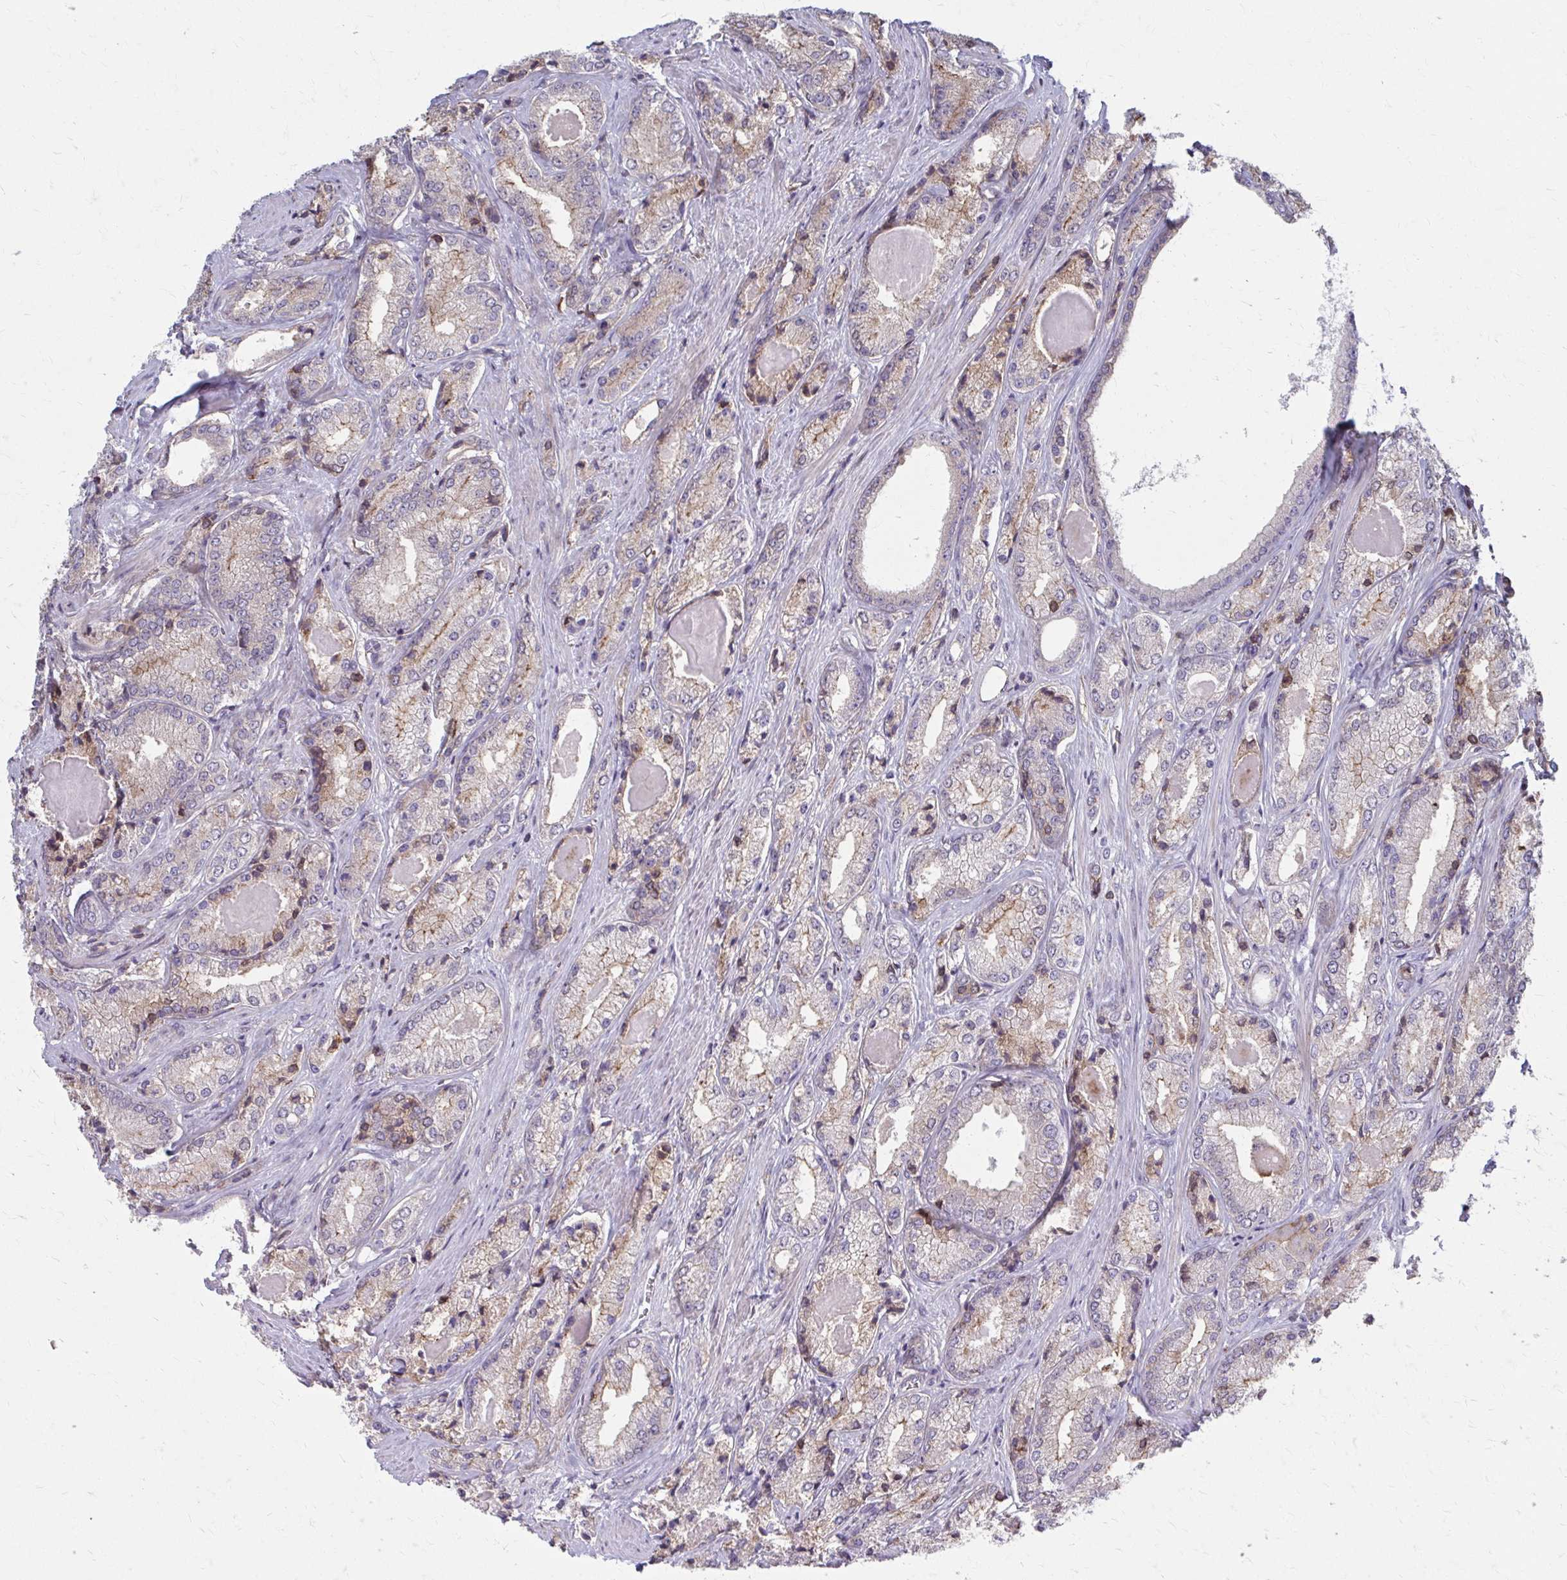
{"staining": {"intensity": "weak", "quantity": "<25%", "location": "cytoplasmic/membranous"}, "tissue": "prostate cancer", "cell_type": "Tumor cells", "image_type": "cancer", "snomed": [{"axis": "morphology", "description": "Adenocarcinoma, NOS"}, {"axis": "morphology", "description": "Adenocarcinoma, Low grade"}, {"axis": "topography", "description": "Prostate"}], "caption": "The immunohistochemistry (IHC) image has no significant staining in tumor cells of adenocarcinoma (prostate) tissue. (DAB (3,3'-diaminobenzidine) immunohistochemistry (IHC) visualized using brightfield microscopy, high magnification).", "gene": "MMP14", "patient": {"sex": "male", "age": 68}}